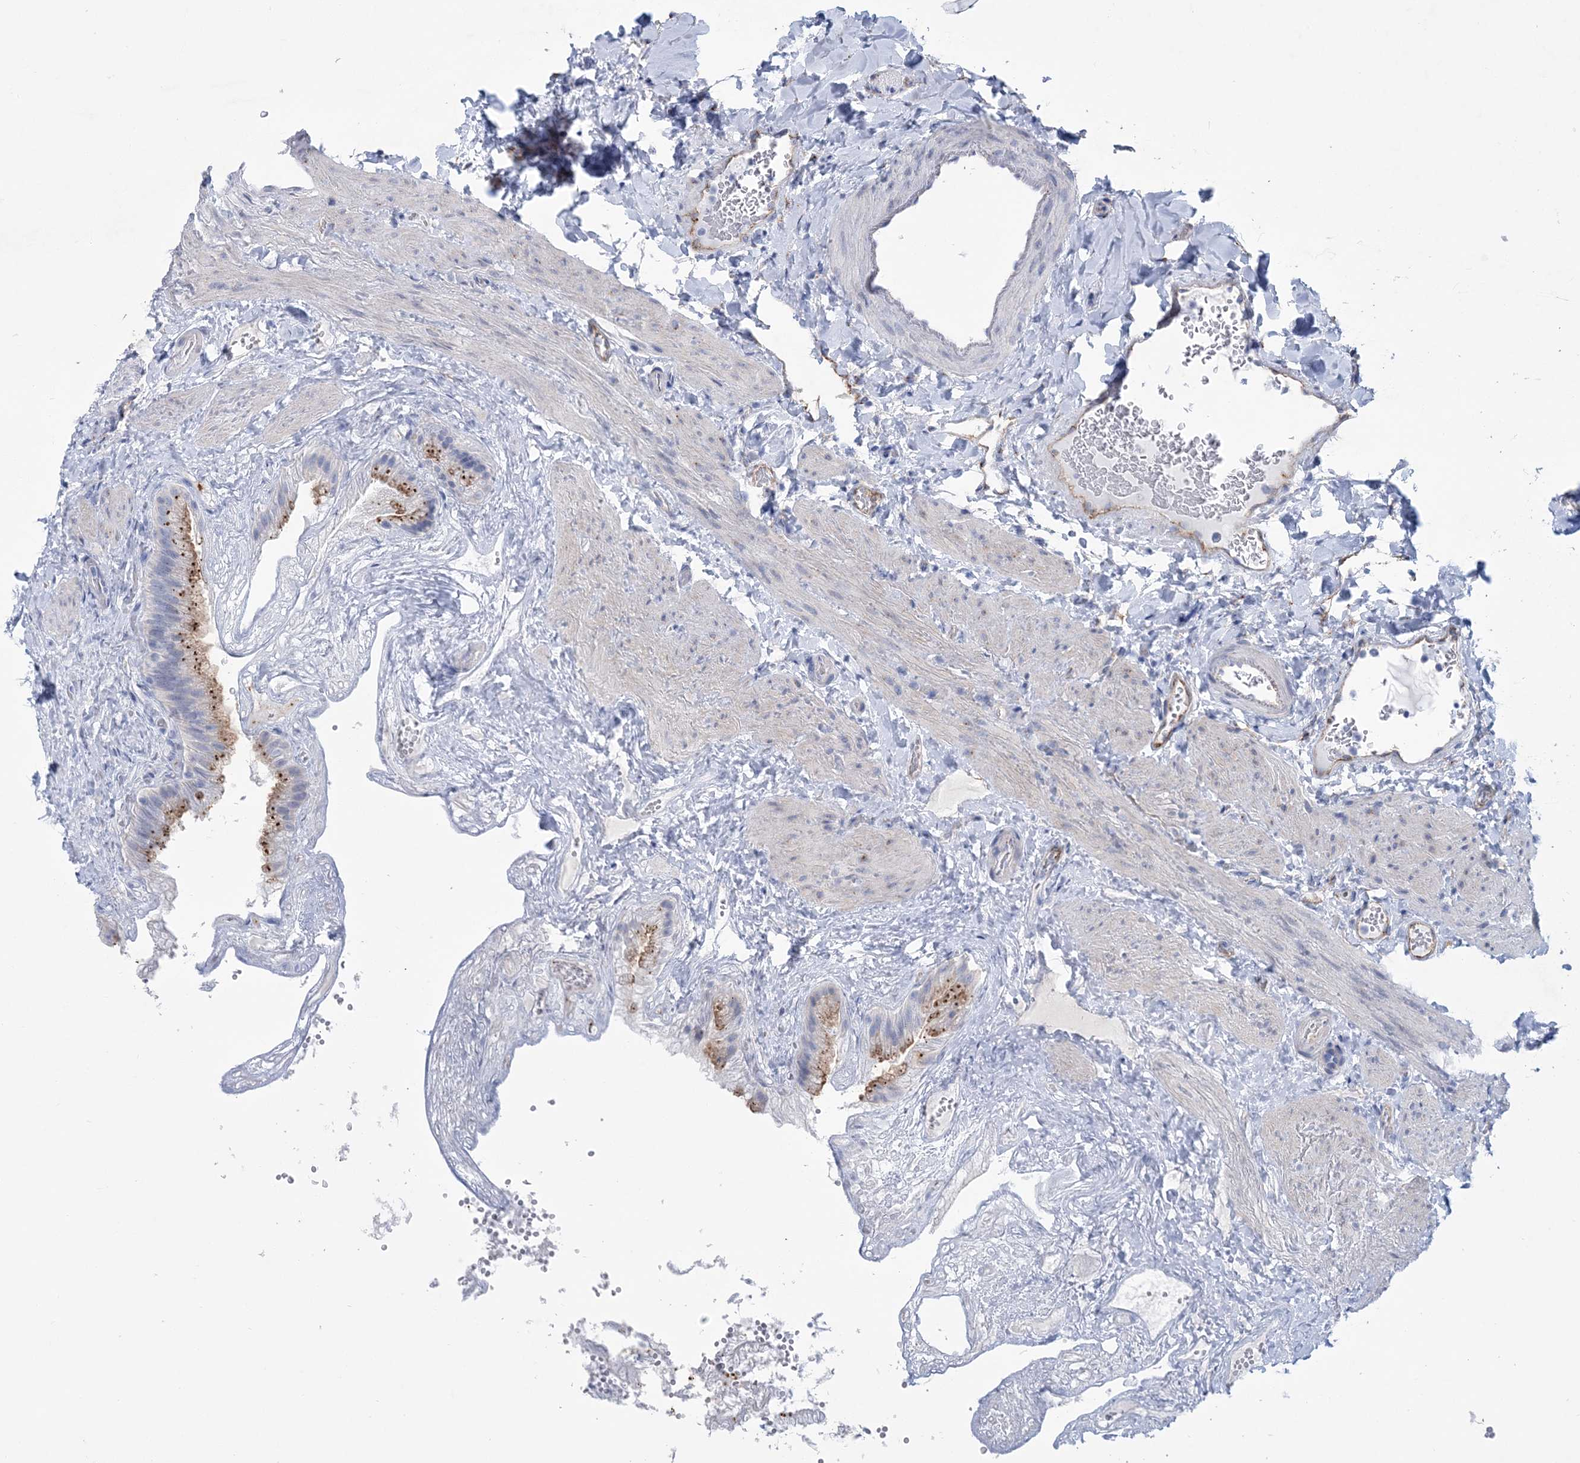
{"staining": {"intensity": "moderate", "quantity": ">75%", "location": "cytoplasmic/membranous"}, "tissue": "gallbladder", "cell_type": "Glandular cells", "image_type": "normal", "snomed": [{"axis": "morphology", "description": "Normal tissue, NOS"}, {"axis": "topography", "description": "Gallbladder"}], "caption": "About >75% of glandular cells in normal human gallbladder reveal moderate cytoplasmic/membranous protein positivity as visualized by brown immunohistochemical staining.", "gene": "RAB11FIP5", "patient": {"sex": "female", "age": 30}}